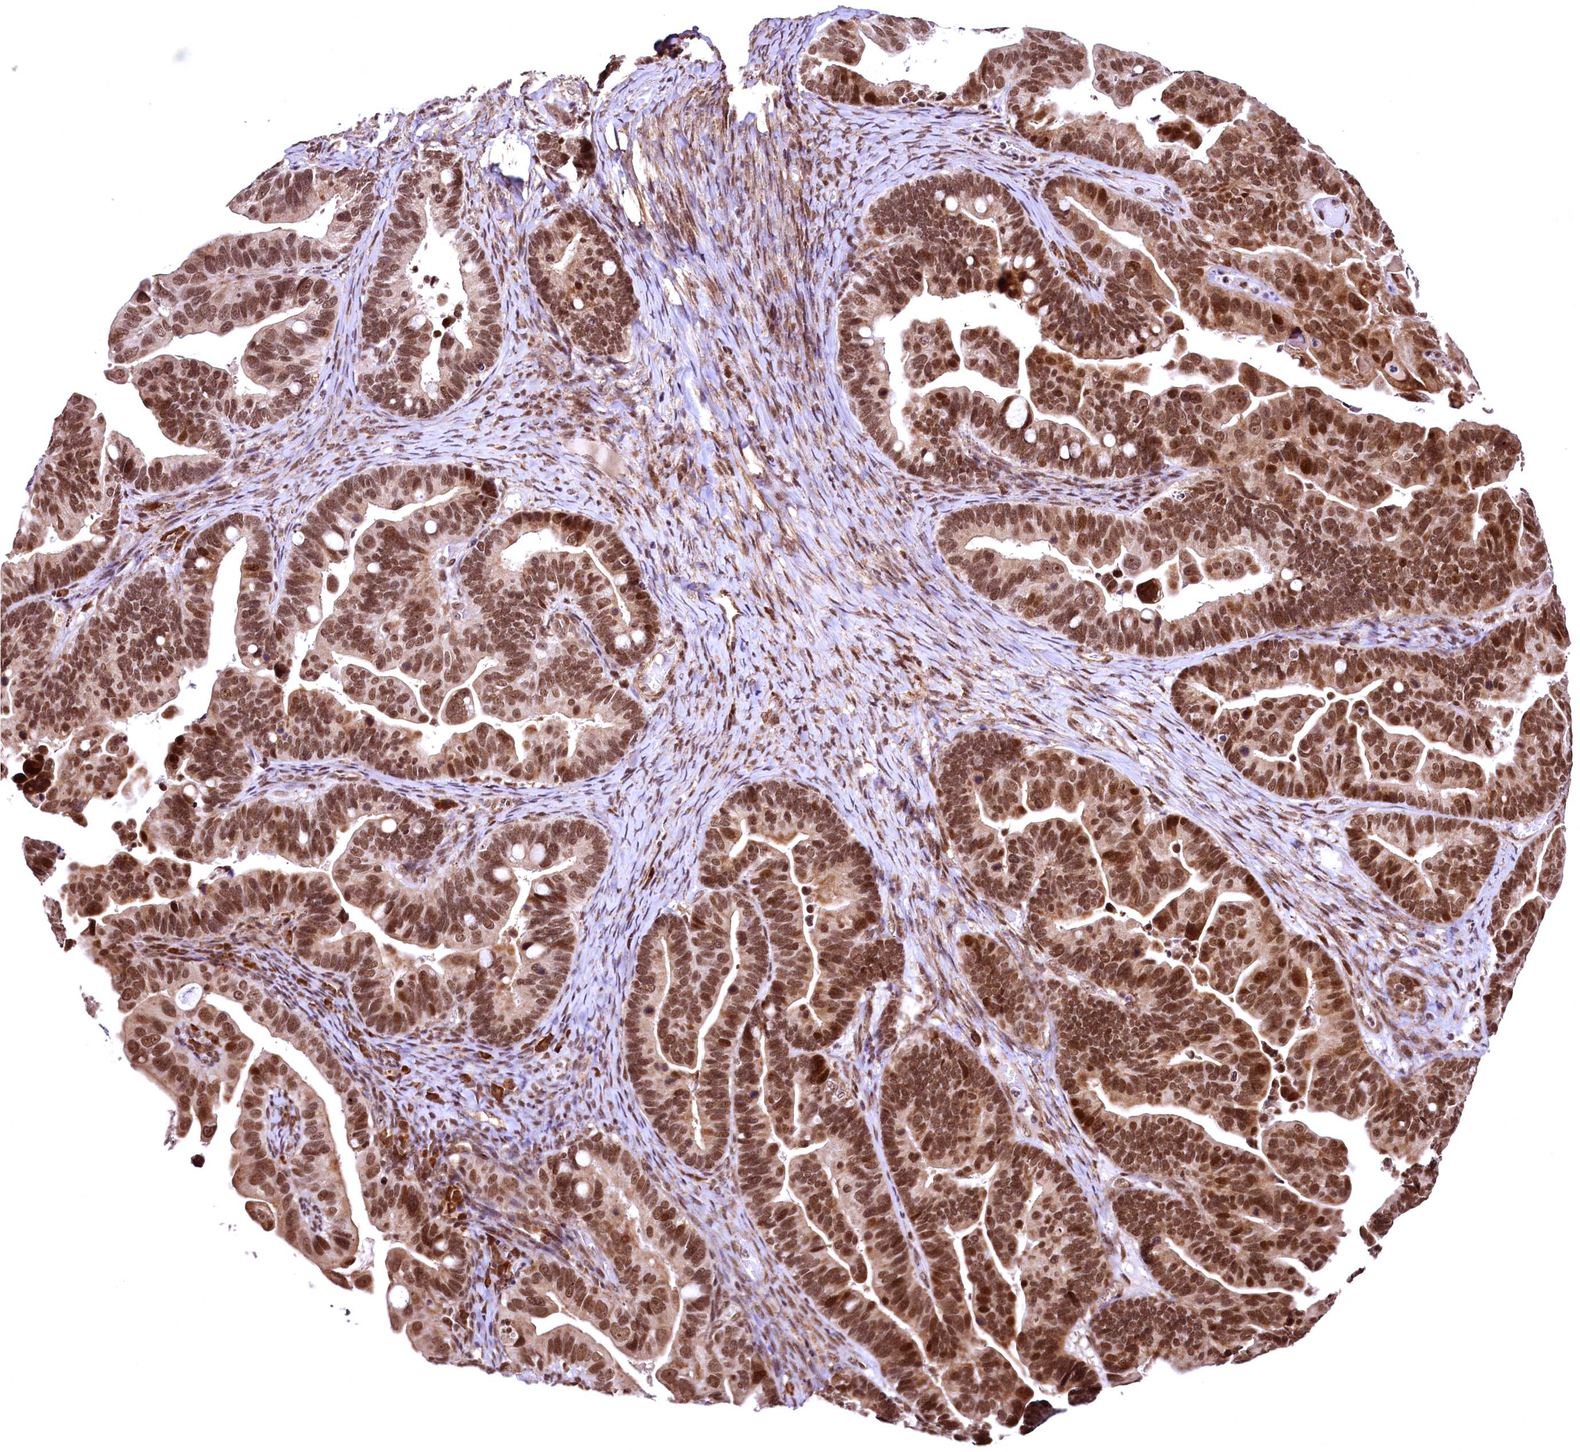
{"staining": {"intensity": "strong", "quantity": ">75%", "location": "nuclear"}, "tissue": "ovarian cancer", "cell_type": "Tumor cells", "image_type": "cancer", "snomed": [{"axis": "morphology", "description": "Cystadenocarcinoma, serous, NOS"}, {"axis": "topography", "description": "Ovary"}], "caption": "Immunohistochemical staining of human ovarian cancer (serous cystadenocarcinoma) displays high levels of strong nuclear staining in approximately >75% of tumor cells. The protein is stained brown, and the nuclei are stained in blue (DAB (3,3'-diaminobenzidine) IHC with brightfield microscopy, high magnification).", "gene": "PDS5B", "patient": {"sex": "female", "age": 56}}